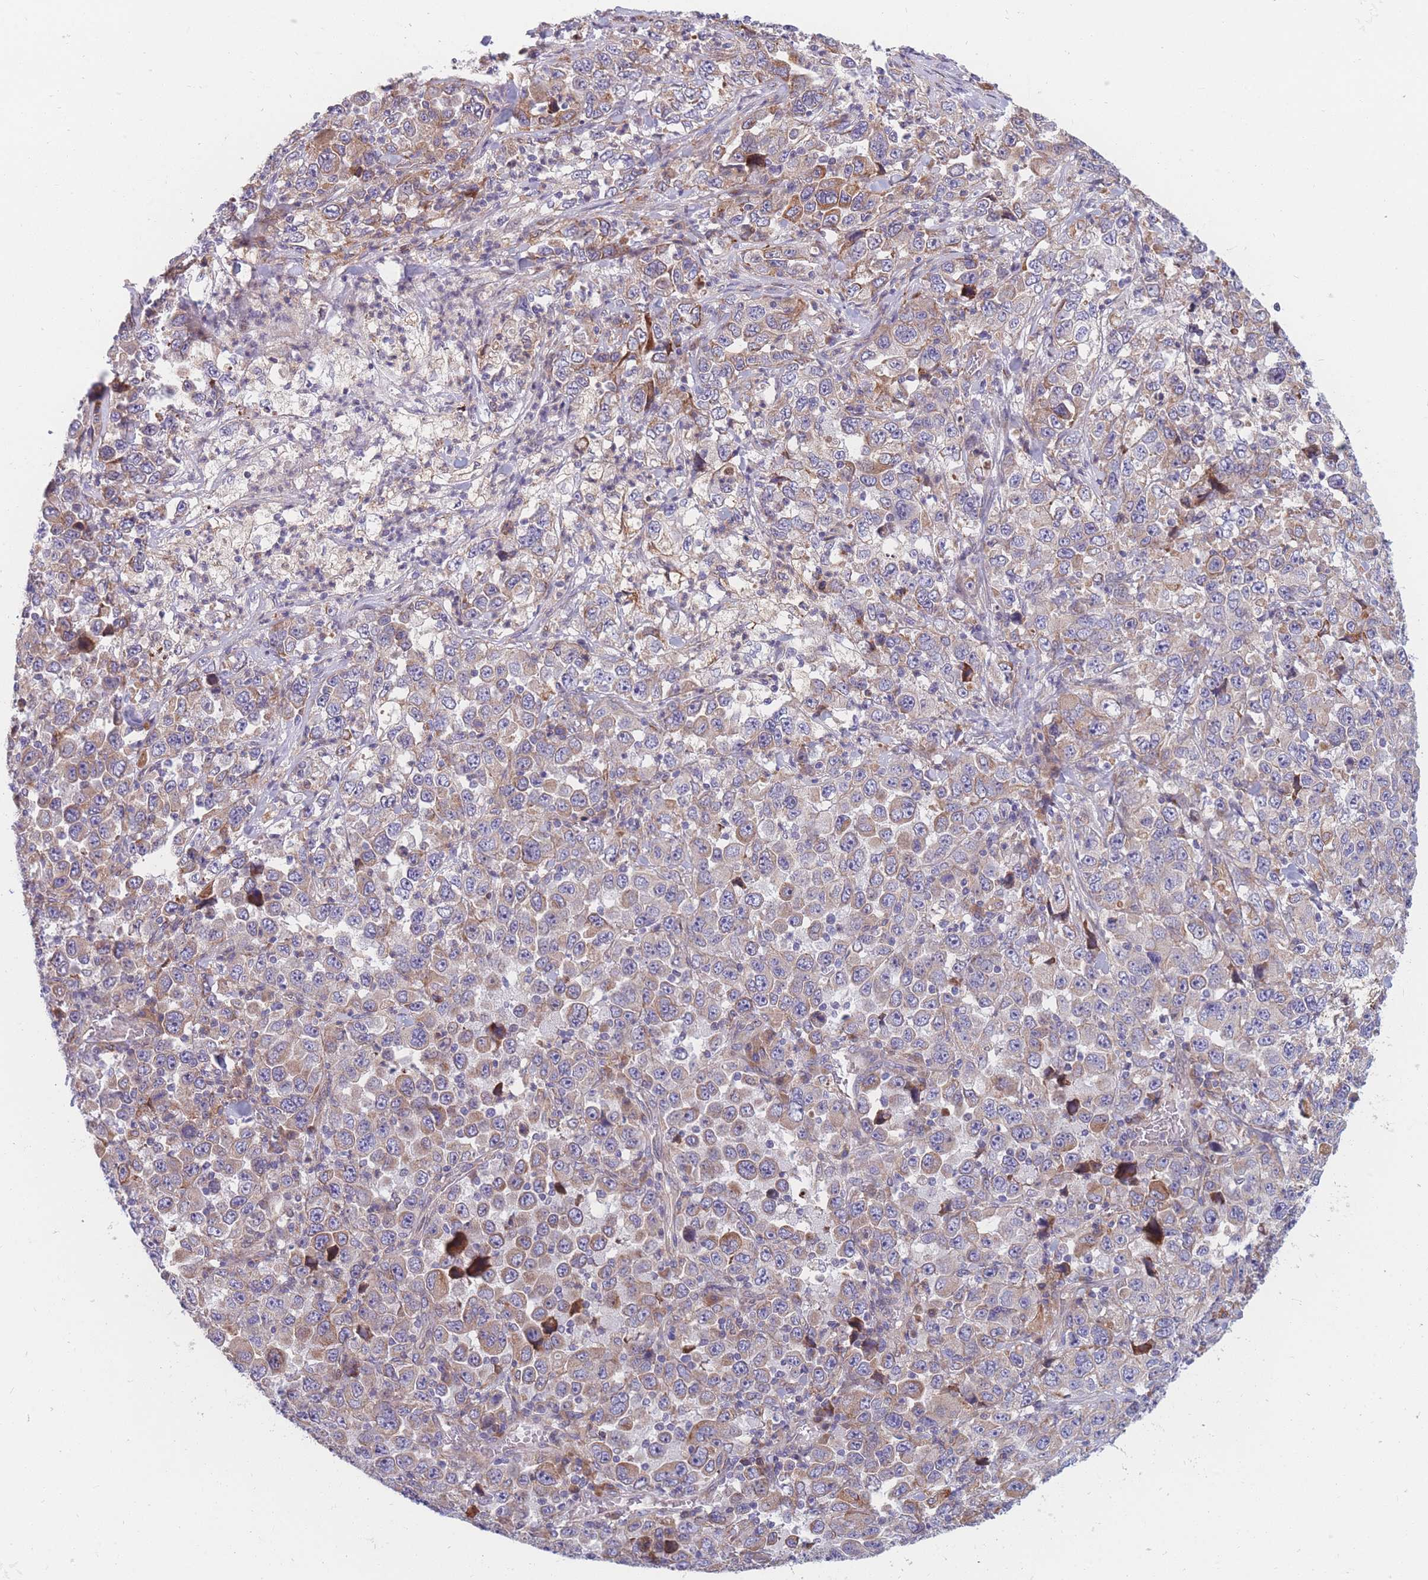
{"staining": {"intensity": "negative", "quantity": "none", "location": "none"}, "tissue": "stomach cancer", "cell_type": "Tumor cells", "image_type": "cancer", "snomed": [{"axis": "morphology", "description": "Normal tissue, NOS"}, {"axis": "morphology", "description": "Adenocarcinoma, NOS"}, {"axis": "topography", "description": "Stomach, upper"}, {"axis": "topography", "description": "Stomach"}], "caption": "Tumor cells show no significant protein staining in adenocarcinoma (stomach).", "gene": "TMEM131L", "patient": {"sex": "male", "age": 59}}